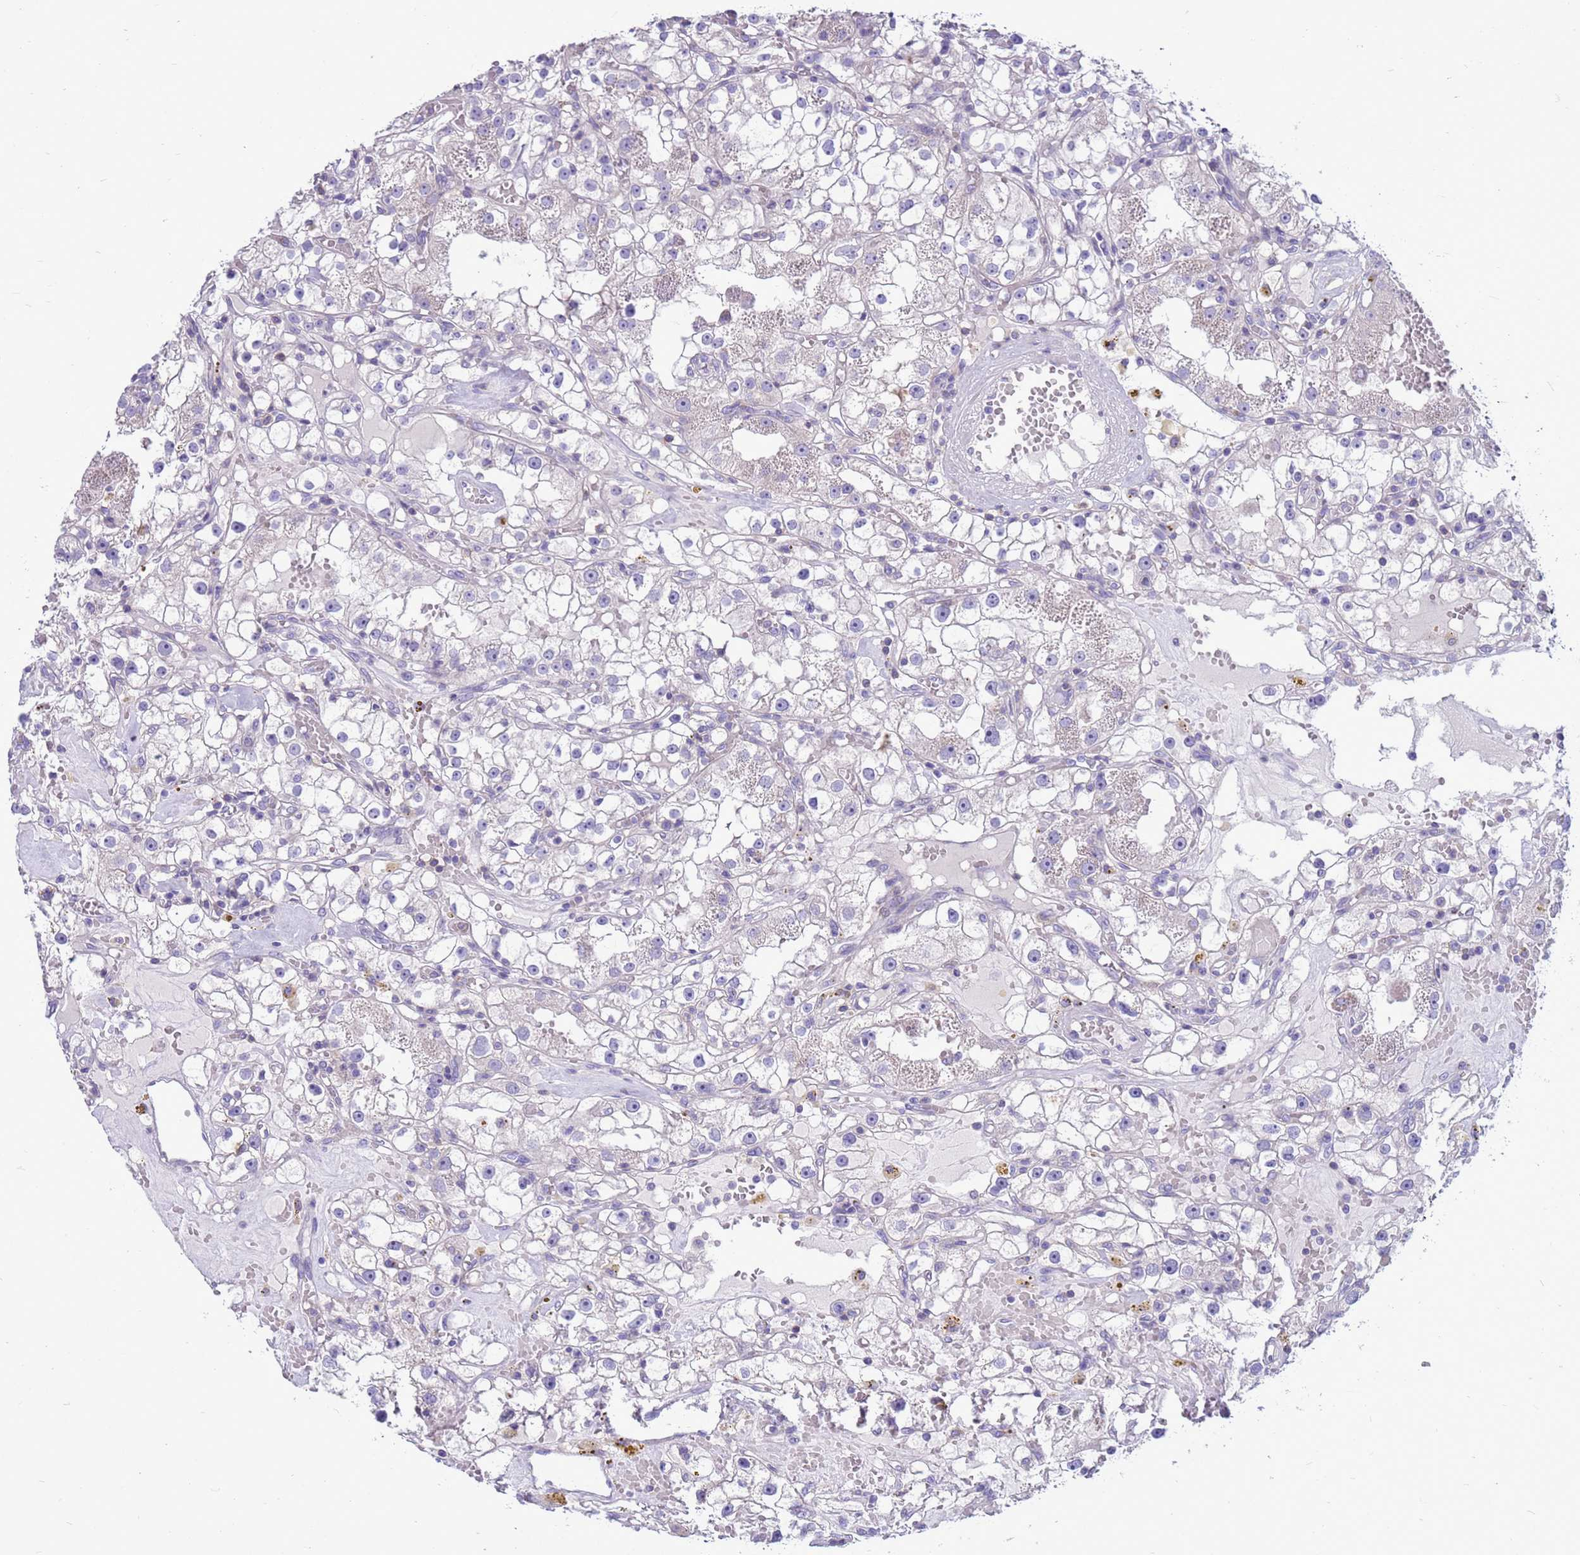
{"staining": {"intensity": "negative", "quantity": "none", "location": "none"}, "tissue": "renal cancer", "cell_type": "Tumor cells", "image_type": "cancer", "snomed": [{"axis": "morphology", "description": "Adenocarcinoma, NOS"}, {"axis": "topography", "description": "Kidney"}], "caption": "IHC histopathology image of human renal adenocarcinoma stained for a protein (brown), which shows no expression in tumor cells. (DAB immunohistochemistry (IHC) visualized using brightfield microscopy, high magnification).", "gene": "PDE10A", "patient": {"sex": "male", "age": 56}}